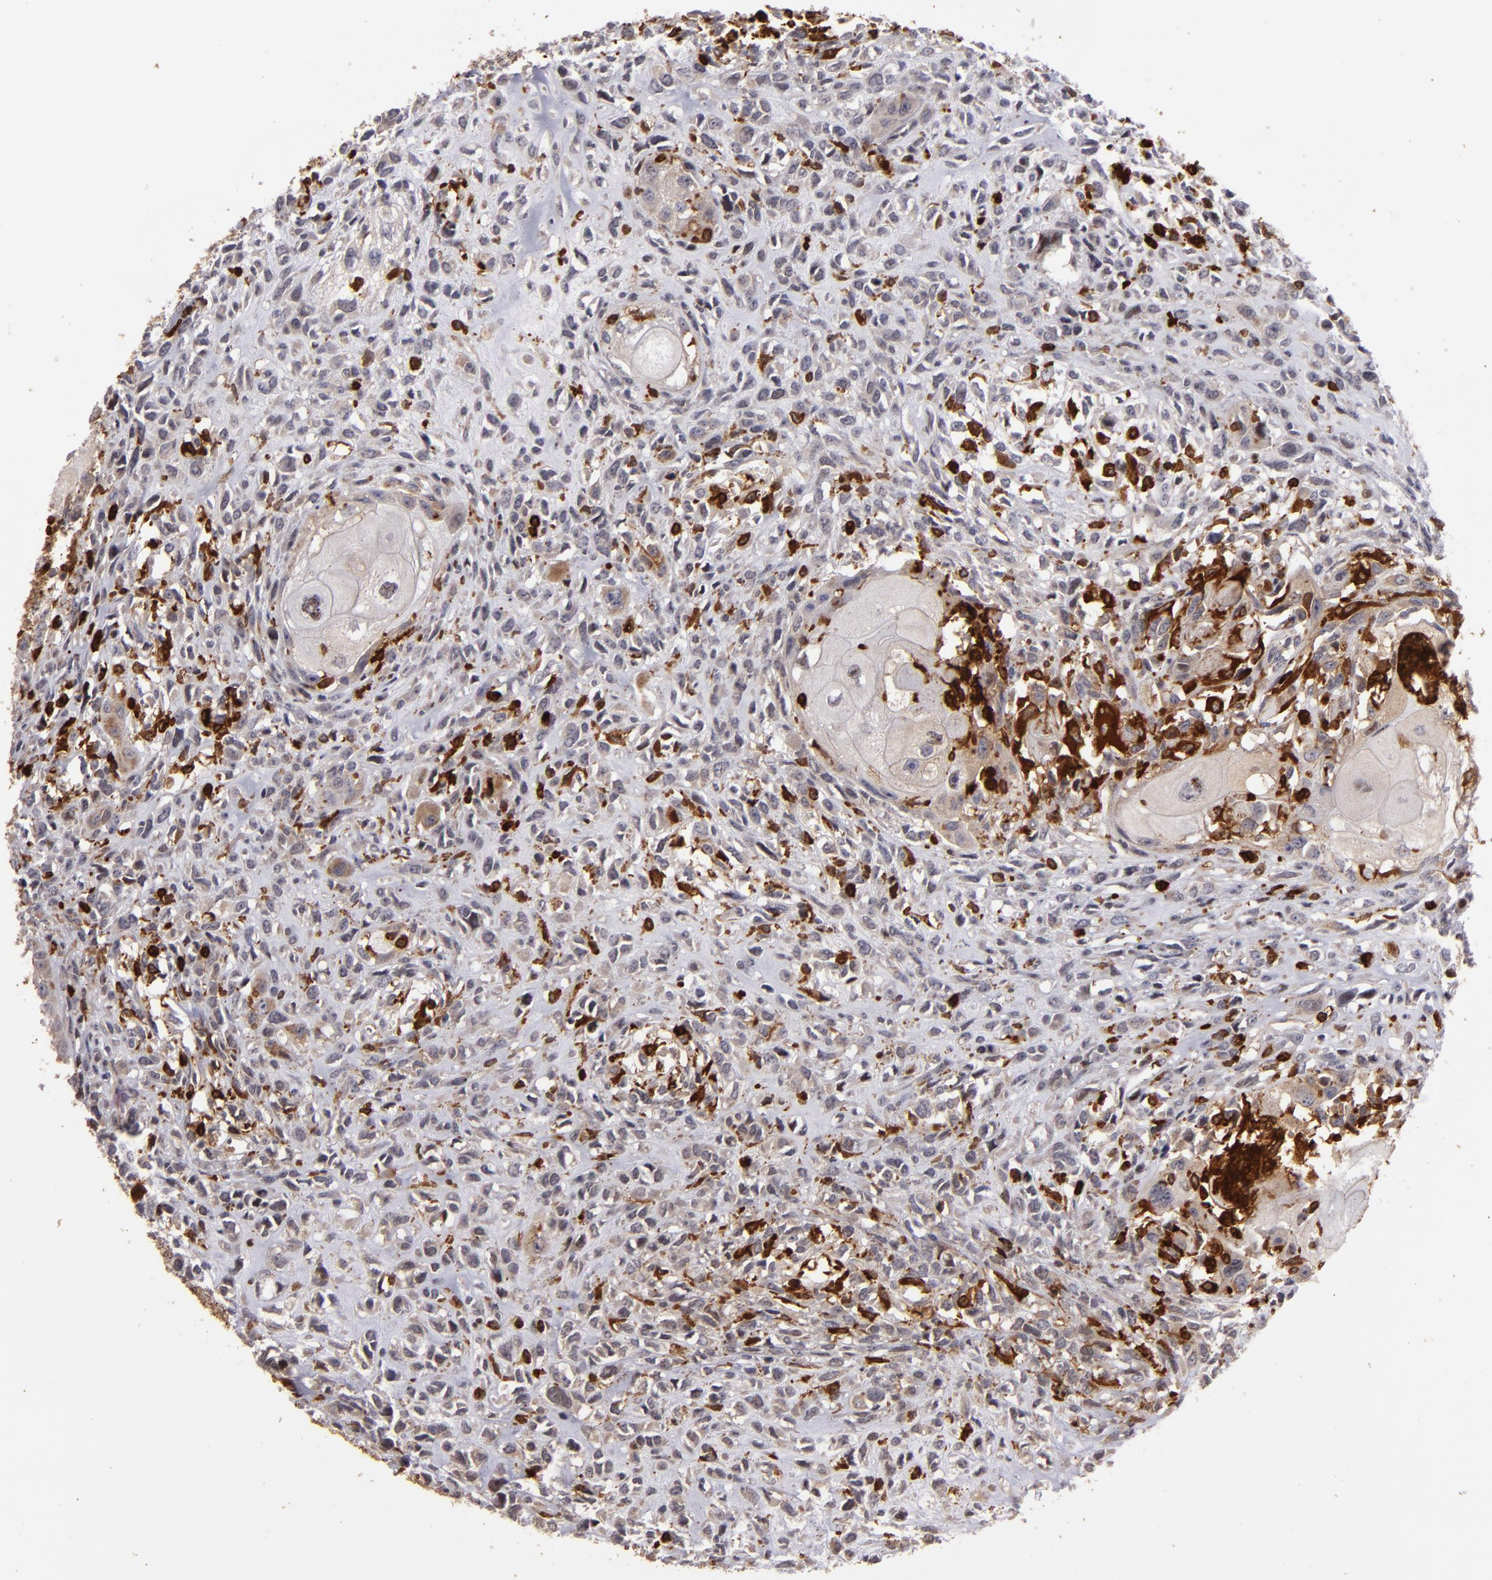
{"staining": {"intensity": "weak", "quantity": "<25%", "location": "cytoplasmic/membranous"}, "tissue": "head and neck cancer", "cell_type": "Tumor cells", "image_type": "cancer", "snomed": [{"axis": "morphology", "description": "Neoplasm, malignant, NOS"}, {"axis": "topography", "description": "Salivary gland"}, {"axis": "topography", "description": "Head-Neck"}], "caption": "DAB immunohistochemical staining of head and neck malignant neoplasm shows no significant positivity in tumor cells.", "gene": "WAS", "patient": {"sex": "male", "age": 43}}